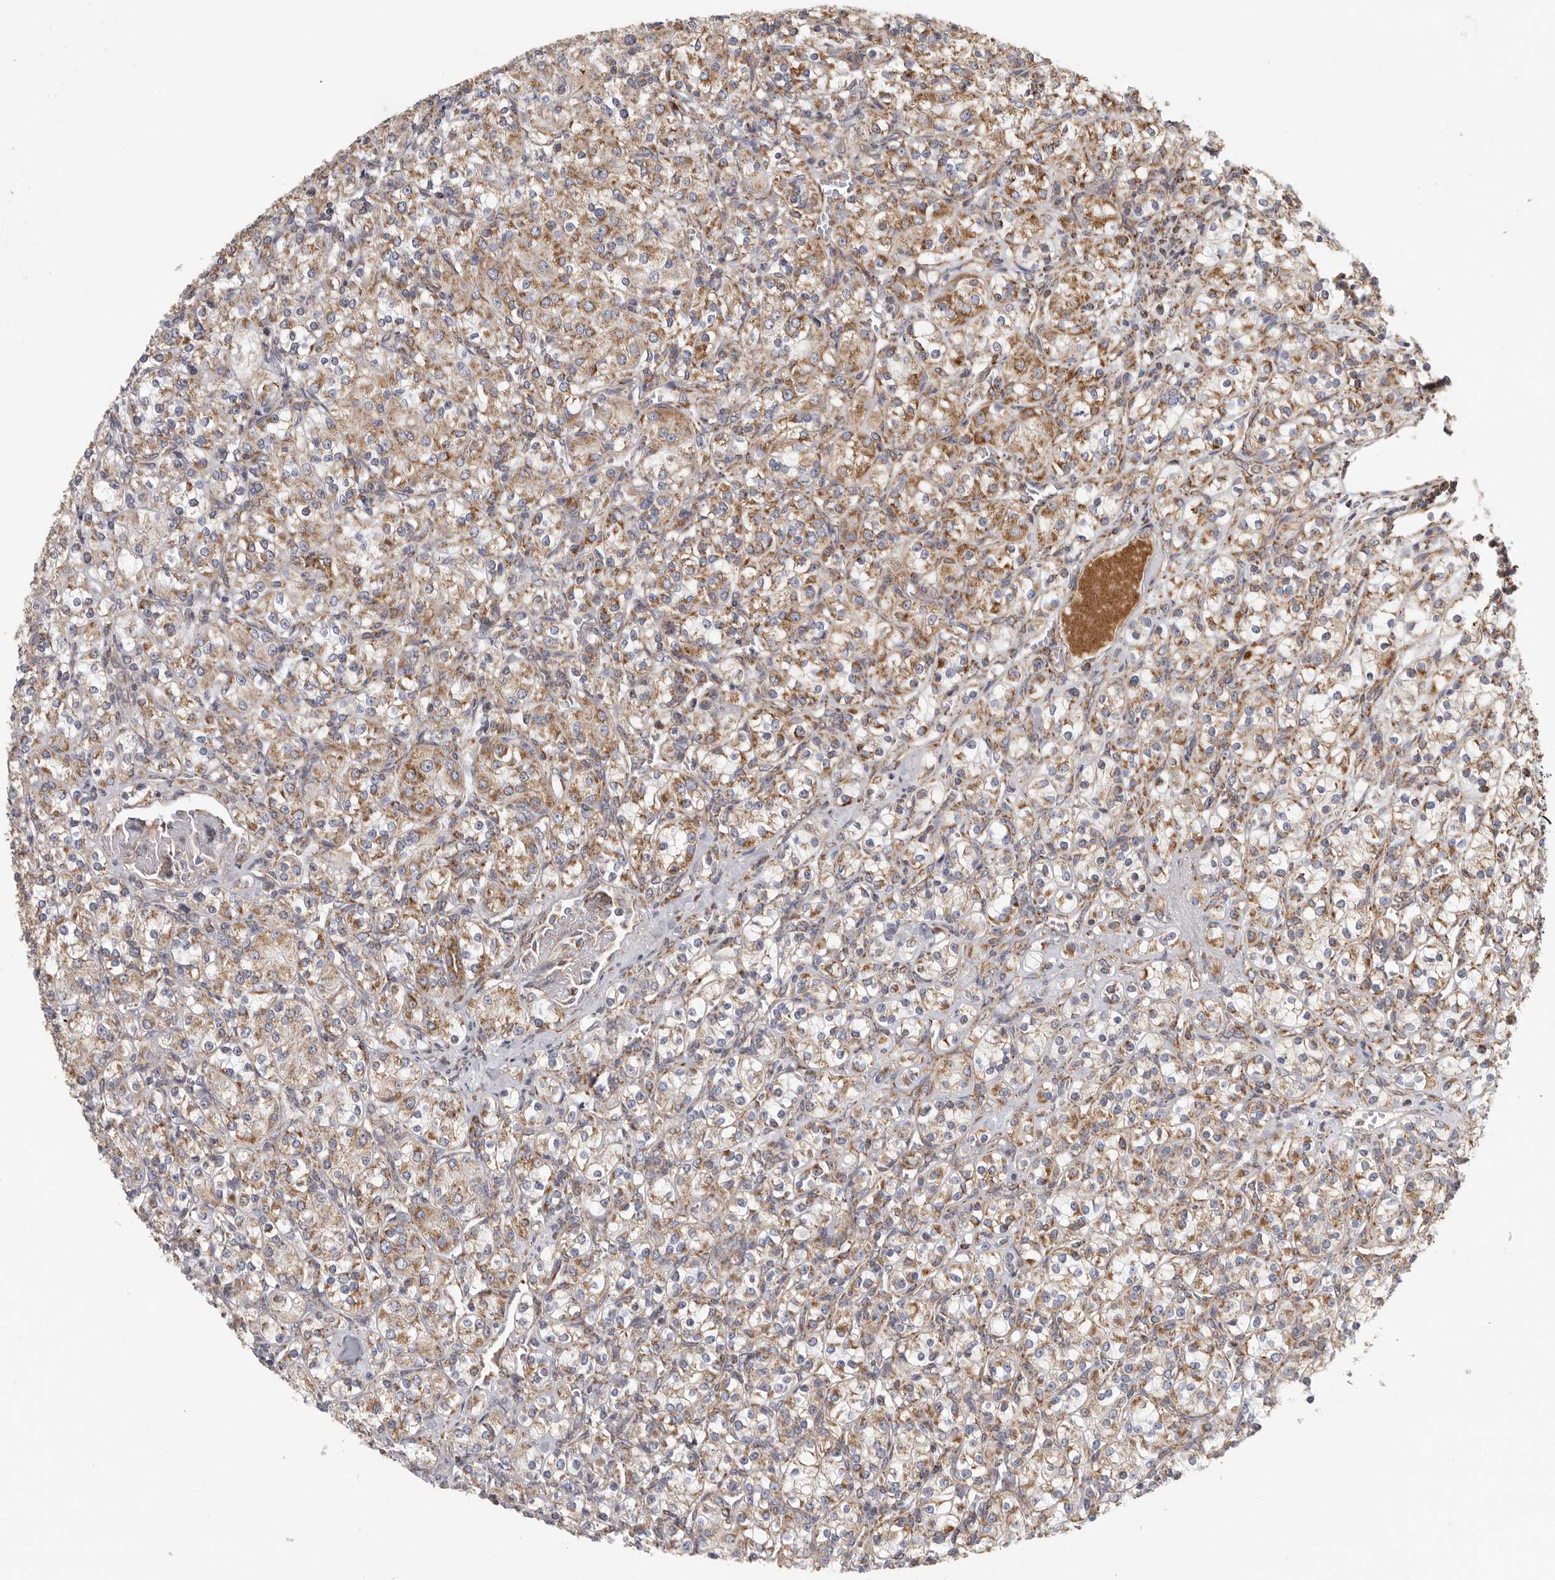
{"staining": {"intensity": "moderate", "quantity": ">75%", "location": "cytoplasmic/membranous"}, "tissue": "renal cancer", "cell_type": "Tumor cells", "image_type": "cancer", "snomed": [{"axis": "morphology", "description": "Adenocarcinoma, NOS"}, {"axis": "topography", "description": "Kidney"}], "caption": "A photomicrograph of human renal cancer (adenocarcinoma) stained for a protein displays moderate cytoplasmic/membranous brown staining in tumor cells.", "gene": "FKBP8", "patient": {"sex": "male", "age": 77}}